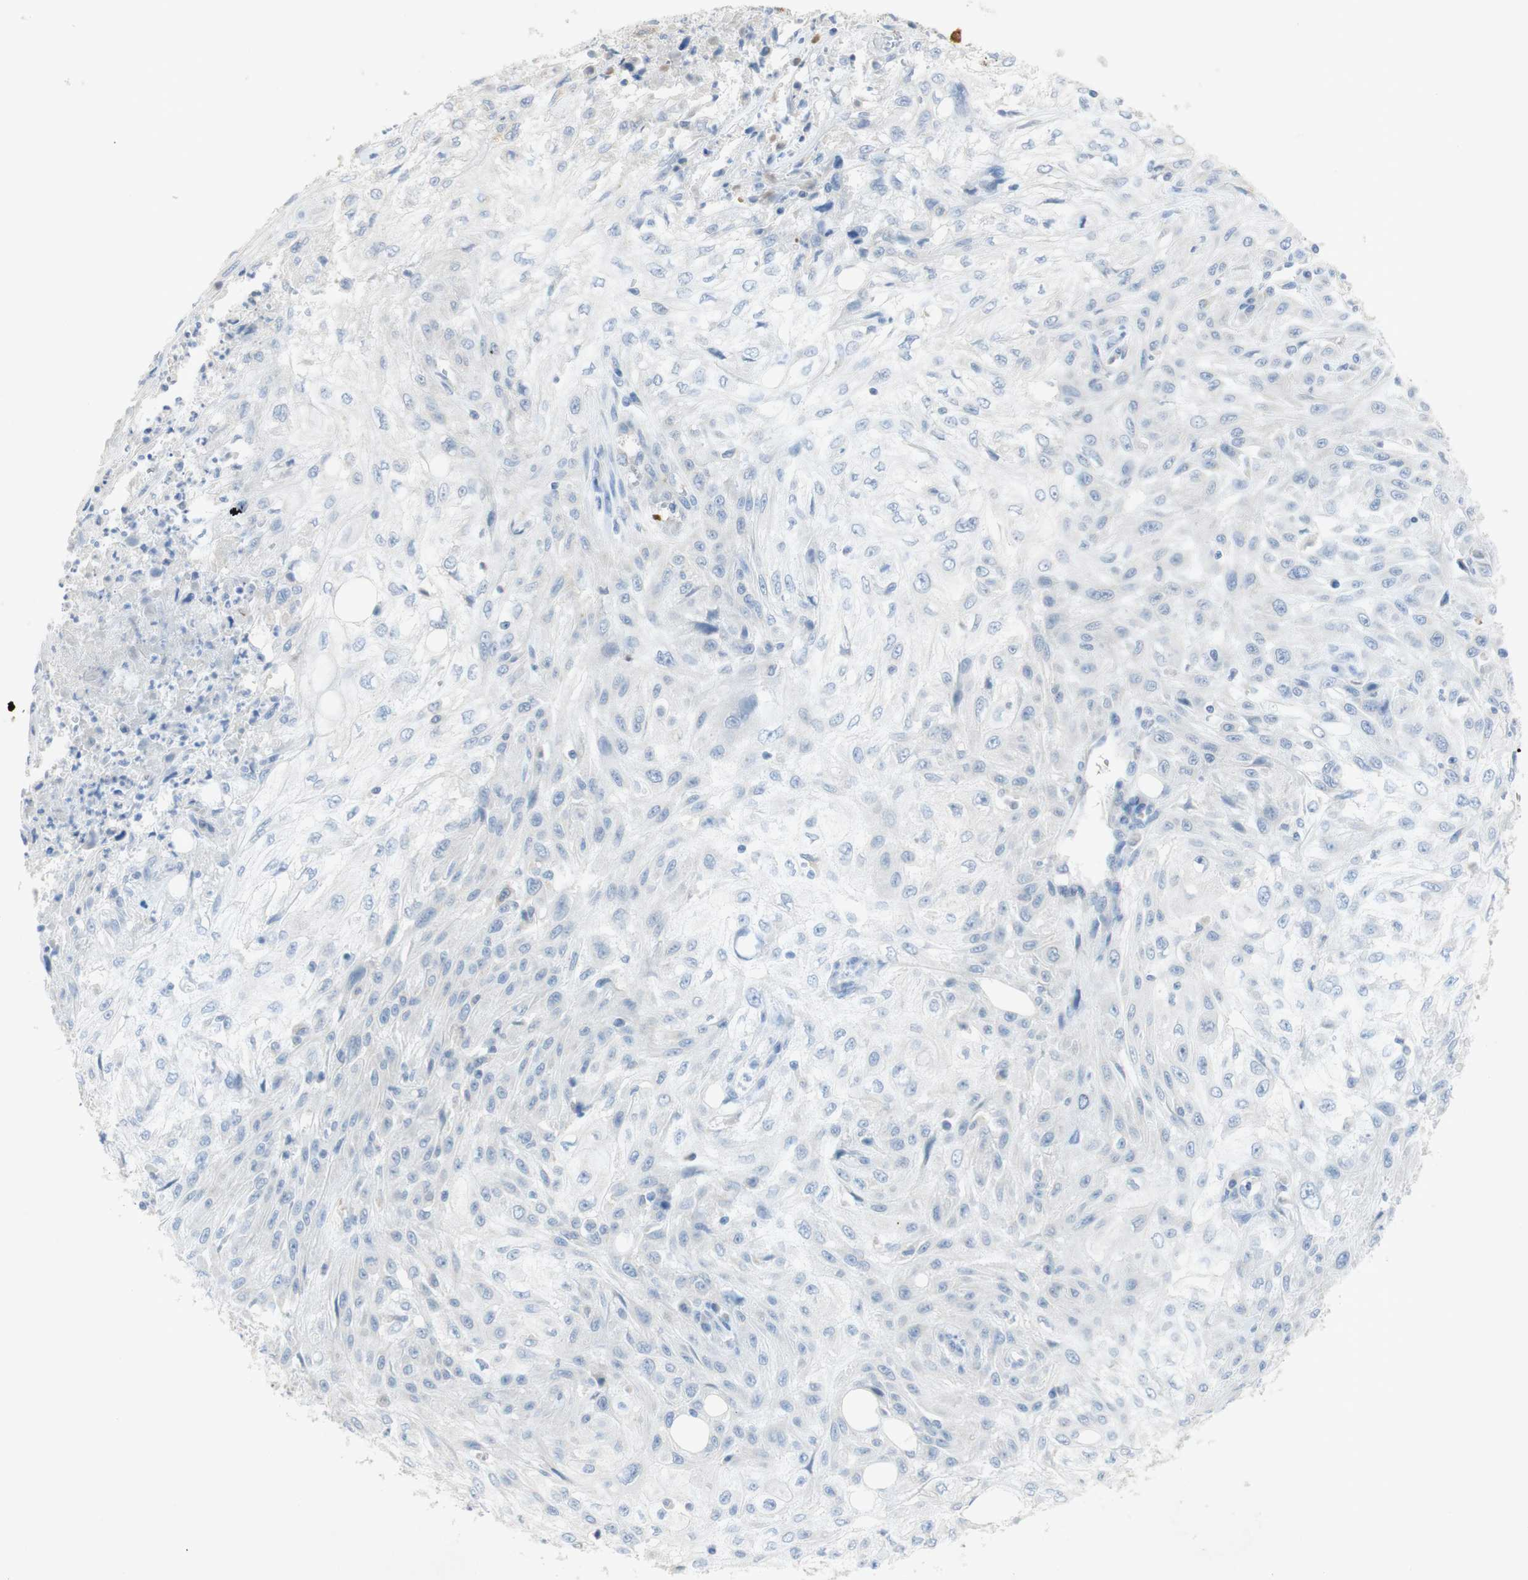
{"staining": {"intensity": "negative", "quantity": "none", "location": "none"}, "tissue": "skin cancer", "cell_type": "Tumor cells", "image_type": "cancer", "snomed": [{"axis": "morphology", "description": "Squamous cell carcinoma, NOS"}, {"axis": "topography", "description": "Skin"}], "caption": "Tumor cells are negative for brown protein staining in skin cancer (squamous cell carcinoma). (DAB (3,3'-diaminobenzidine) immunohistochemistry (IHC) with hematoxylin counter stain).", "gene": "EPO", "patient": {"sex": "male", "age": 75}}